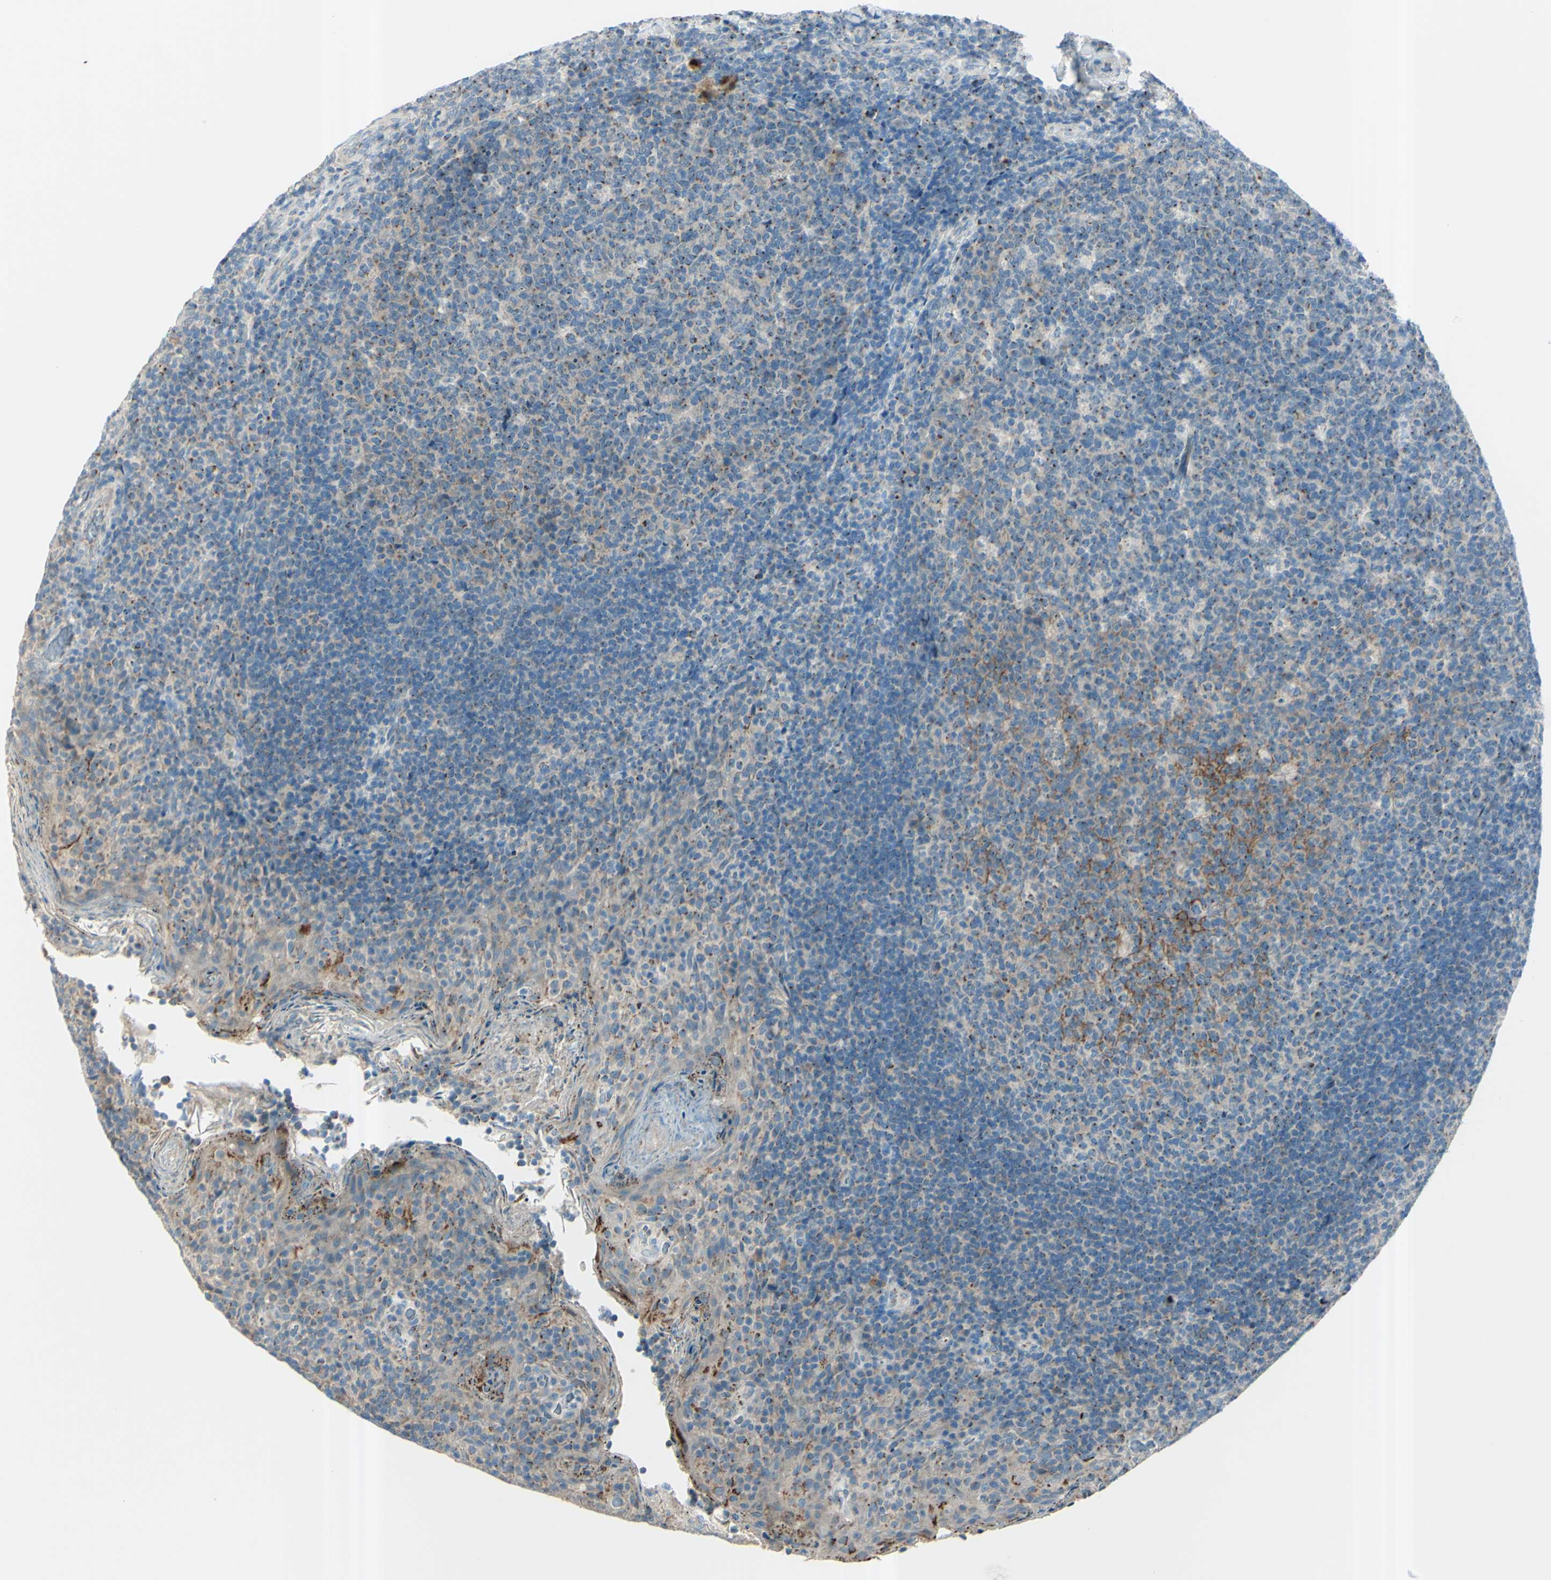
{"staining": {"intensity": "moderate", "quantity": ">75%", "location": "cytoplasmic/membranous"}, "tissue": "tonsil", "cell_type": "Germinal center cells", "image_type": "normal", "snomed": [{"axis": "morphology", "description": "Normal tissue, NOS"}, {"axis": "topography", "description": "Tonsil"}], "caption": "Immunohistochemistry (IHC) micrograph of benign tonsil: tonsil stained using immunohistochemistry (IHC) reveals medium levels of moderate protein expression localized specifically in the cytoplasmic/membranous of germinal center cells, appearing as a cytoplasmic/membranous brown color.", "gene": "B4GALT1", "patient": {"sex": "male", "age": 17}}